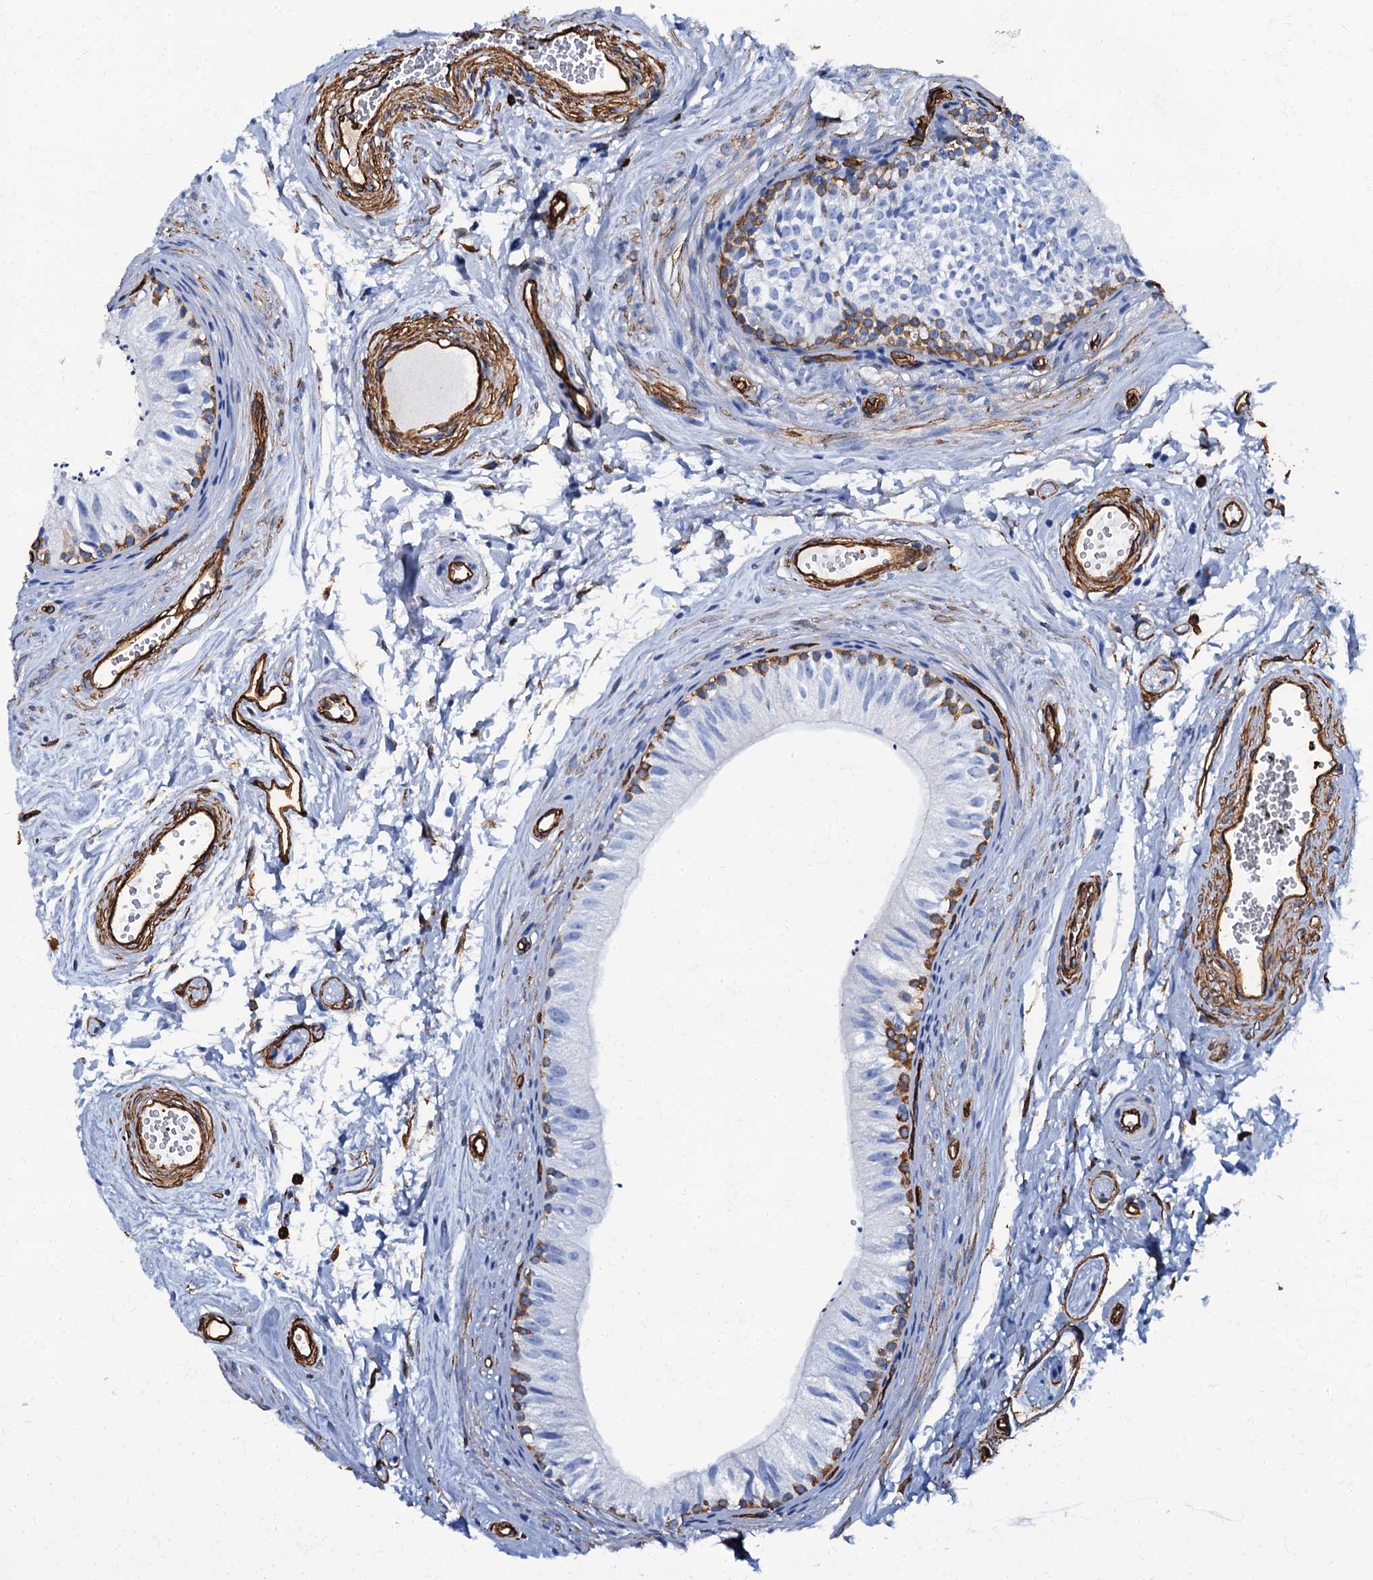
{"staining": {"intensity": "moderate", "quantity": "<25%", "location": "cytoplasmic/membranous"}, "tissue": "epididymis", "cell_type": "Glandular cells", "image_type": "normal", "snomed": [{"axis": "morphology", "description": "Normal tissue, NOS"}, {"axis": "topography", "description": "Epididymis"}], "caption": "This image displays immunohistochemistry staining of normal epididymis, with low moderate cytoplasmic/membranous expression in approximately <25% of glandular cells.", "gene": "CAVIN2", "patient": {"sex": "male", "age": 56}}